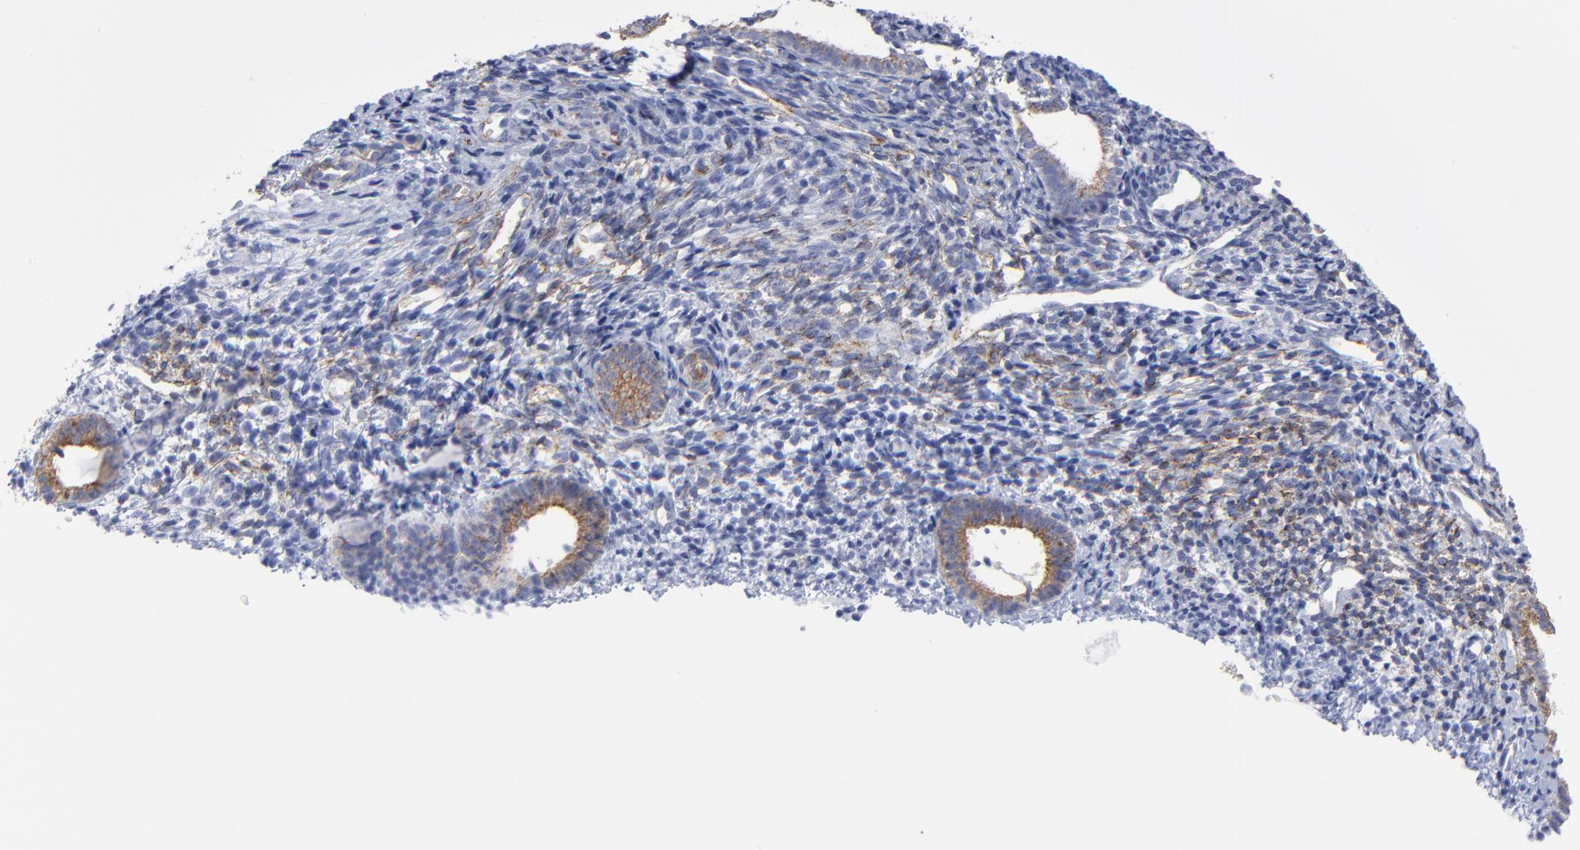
{"staining": {"intensity": "weak", "quantity": "<25%", "location": "cytoplasmic/membranous"}, "tissue": "endometrium", "cell_type": "Cells in endometrial stroma", "image_type": "normal", "snomed": [{"axis": "morphology", "description": "Normal tissue, NOS"}, {"axis": "topography", "description": "Smooth muscle"}, {"axis": "topography", "description": "Endometrium"}], "caption": "Immunohistochemistry photomicrograph of unremarkable endometrium stained for a protein (brown), which reveals no positivity in cells in endometrial stroma. (DAB (3,3'-diaminobenzidine) immunohistochemistry (IHC) visualized using brightfield microscopy, high magnification).", "gene": "CNTN3", "patient": {"sex": "female", "age": 57}}